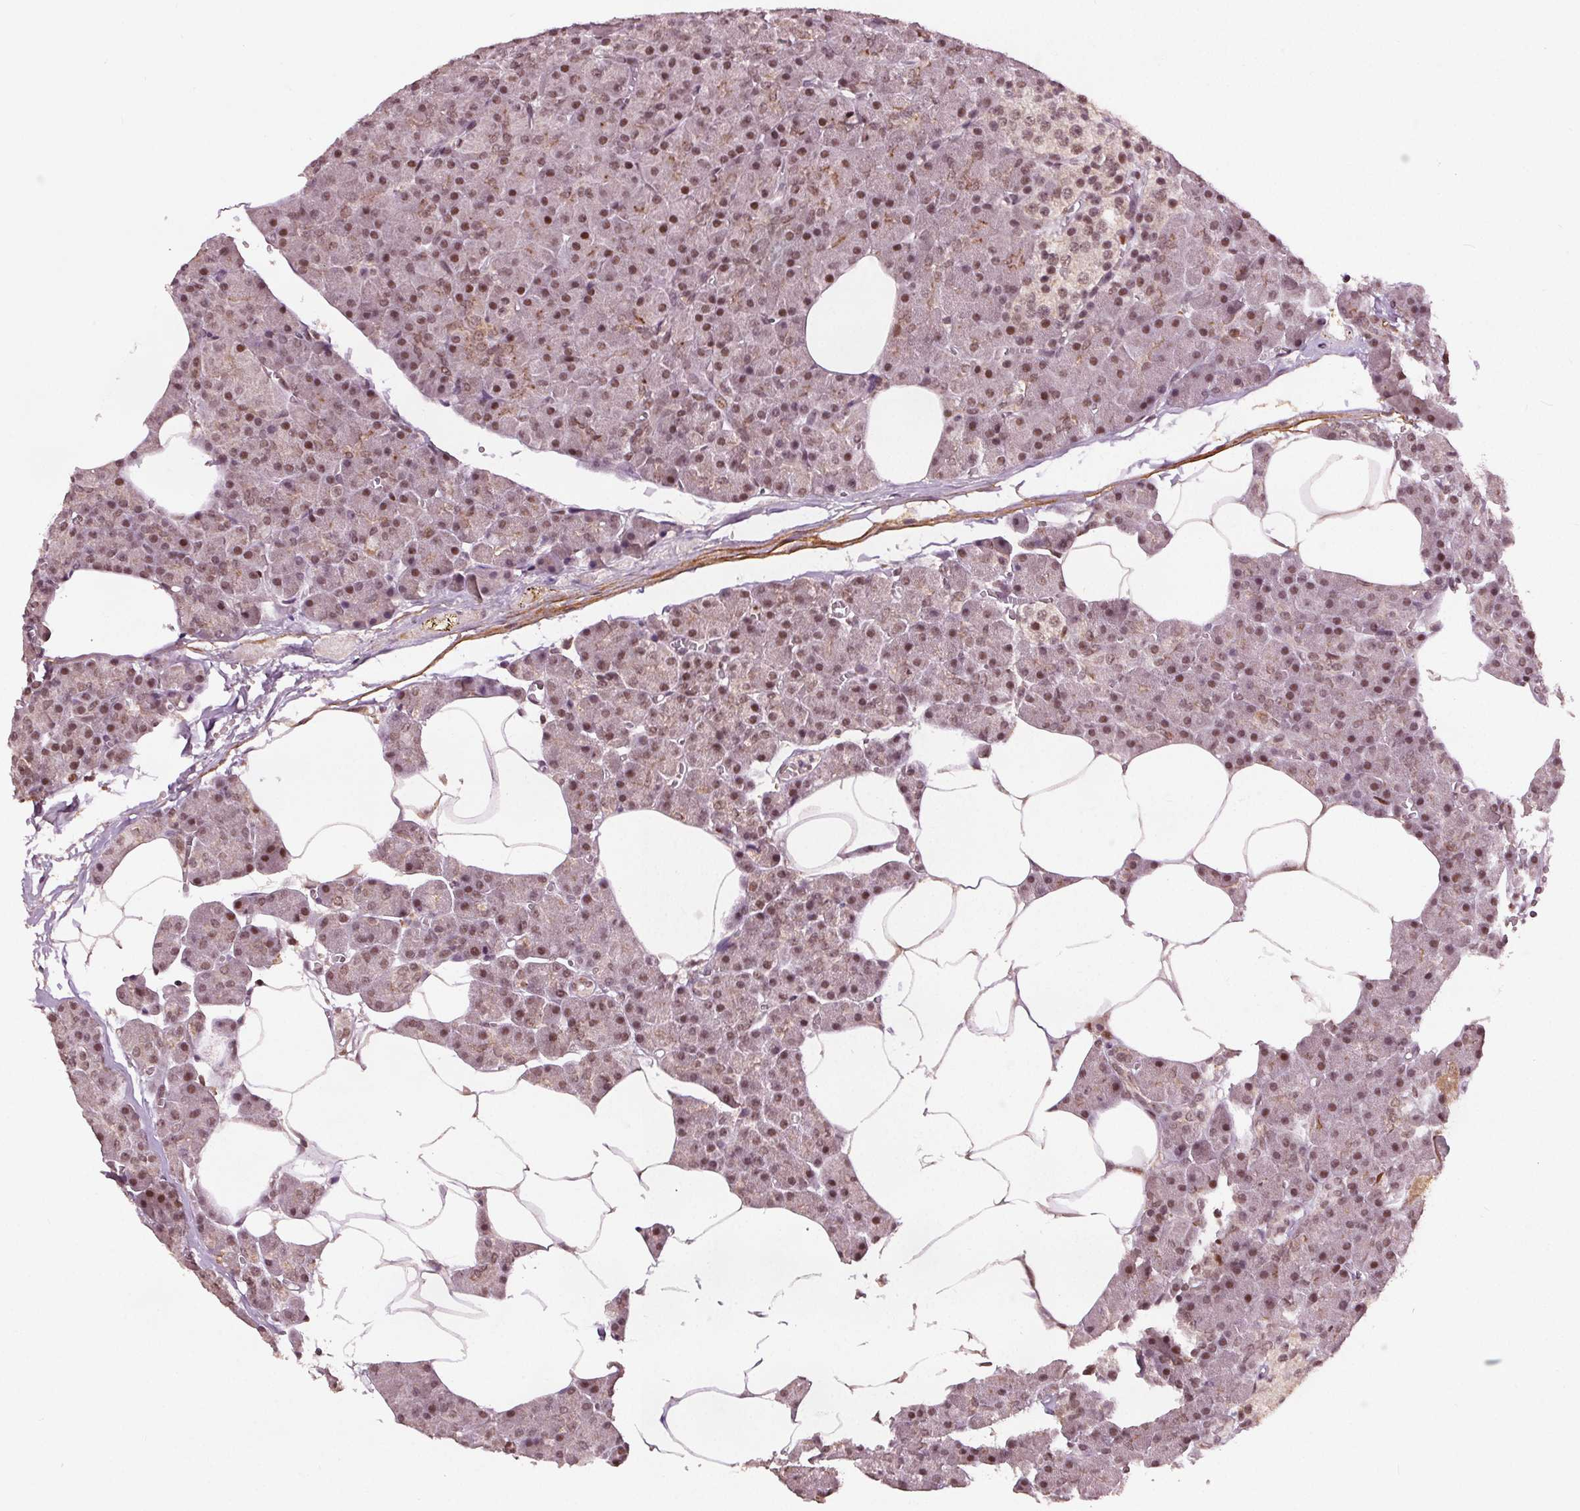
{"staining": {"intensity": "moderate", "quantity": "25%-75%", "location": "nuclear"}, "tissue": "pancreas", "cell_type": "Exocrine glandular cells", "image_type": "normal", "snomed": [{"axis": "morphology", "description": "Normal tissue, NOS"}, {"axis": "topography", "description": "Pancreas"}], "caption": "Immunohistochemistry (IHC) image of benign pancreas: human pancreas stained using immunohistochemistry exhibits medium levels of moderate protein expression localized specifically in the nuclear of exocrine glandular cells, appearing as a nuclear brown color.", "gene": "DDX11", "patient": {"sex": "female", "age": 45}}